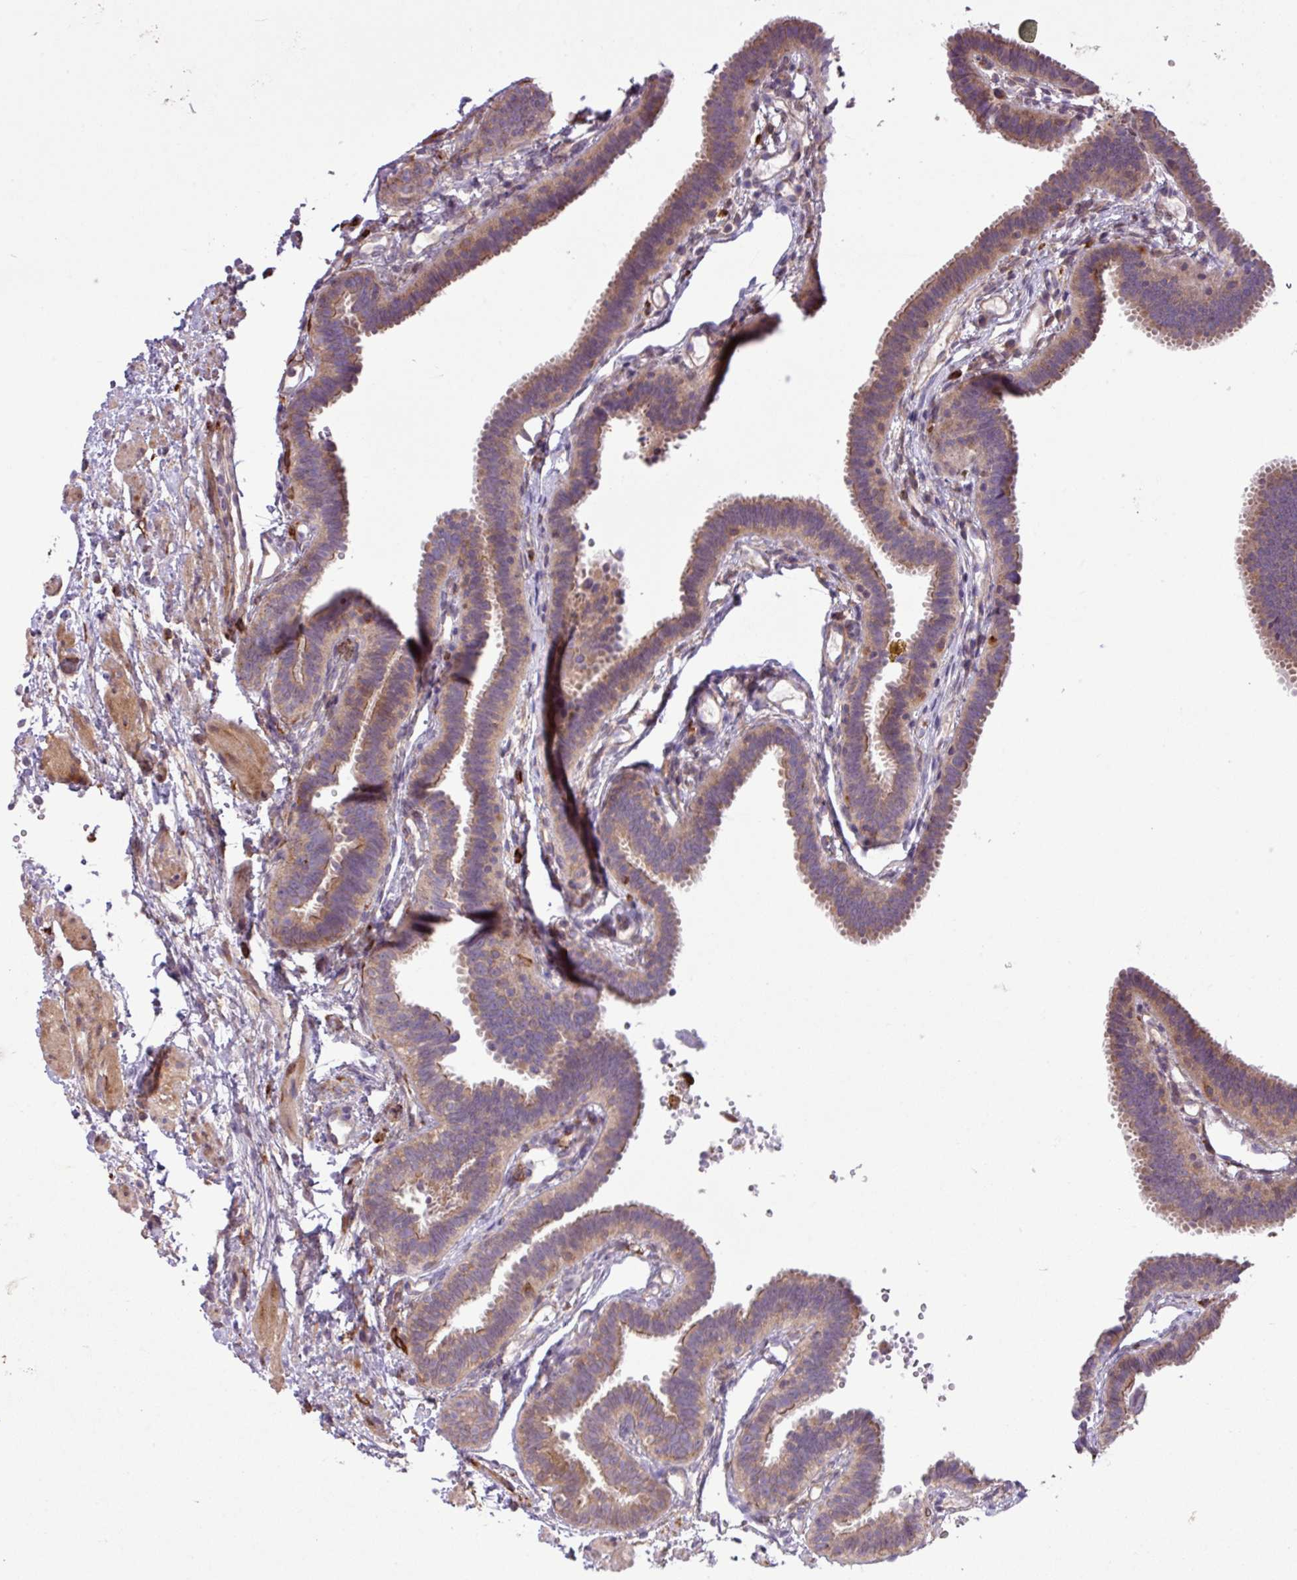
{"staining": {"intensity": "moderate", "quantity": "25%-75%", "location": "cytoplasmic/membranous"}, "tissue": "fallopian tube", "cell_type": "Glandular cells", "image_type": "normal", "snomed": [{"axis": "morphology", "description": "Normal tissue, NOS"}, {"axis": "topography", "description": "Fallopian tube"}], "caption": "A brown stain labels moderate cytoplasmic/membranous positivity of a protein in glandular cells of benign fallopian tube. The protein of interest is stained brown, and the nuclei are stained in blue (DAB (3,3'-diaminobenzidine) IHC with brightfield microscopy, high magnification).", "gene": "ARHGEF25", "patient": {"sex": "female", "age": 37}}